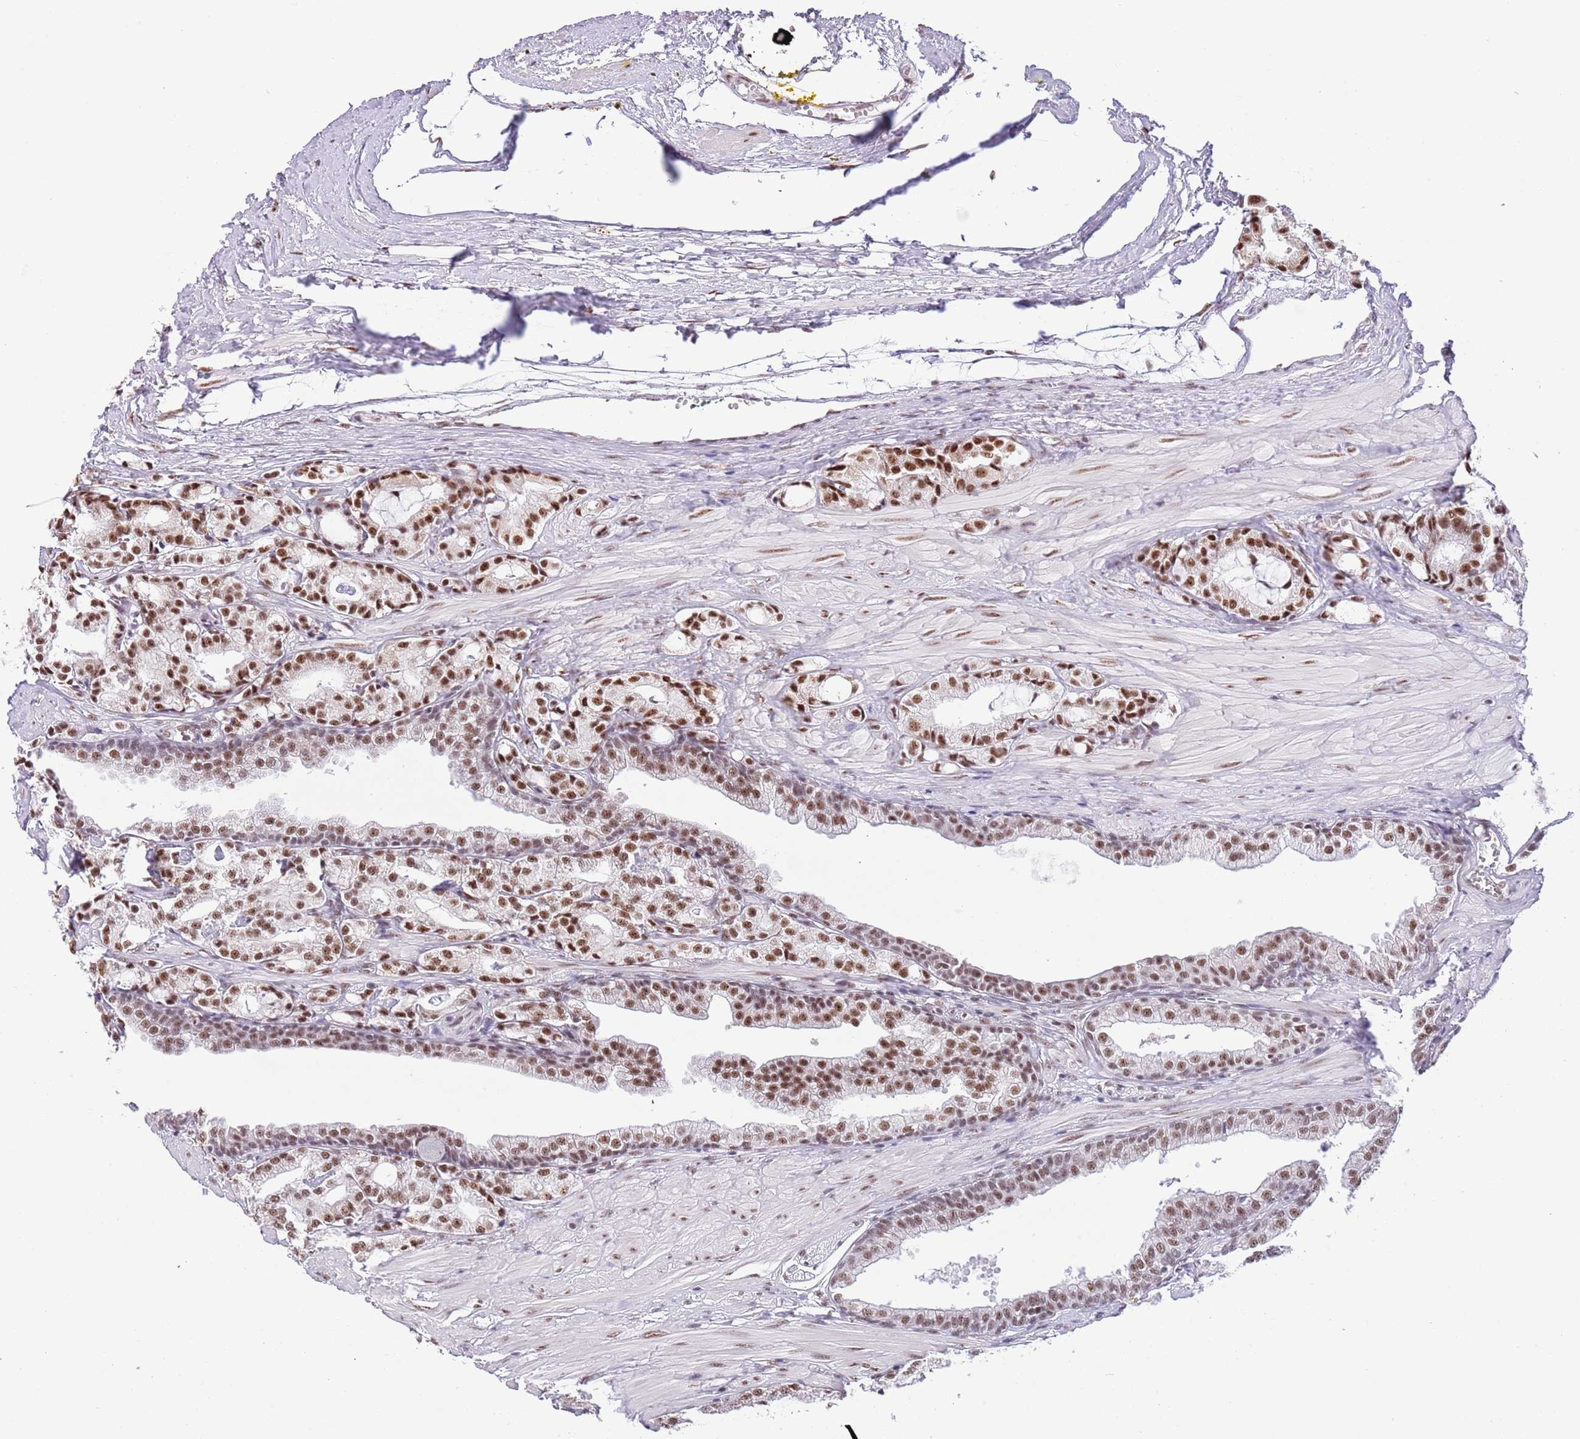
{"staining": {"intensity": "moderate", "quantity": ">75%", "location": "nuclear"}, "tissue": "prostate cancer", "cell_type": "Tumor cells", "image_type": "cancer", "snomed": [{"axis": "morphology", "description": "Adenocarcinoma, High grade"}, {"axis": "topography", "description": "Prostate"}], "caption": "DAB (3,3'-diaminobenzidine) immunohistochemical staining of human adenocarcinoma (high-grade) (prostate) exhibits moderate nuclear protein positivity in approximately >75% of tumor cells.", "gene": "SF3A2", "patient": {"sex": "male", "age": 71}}